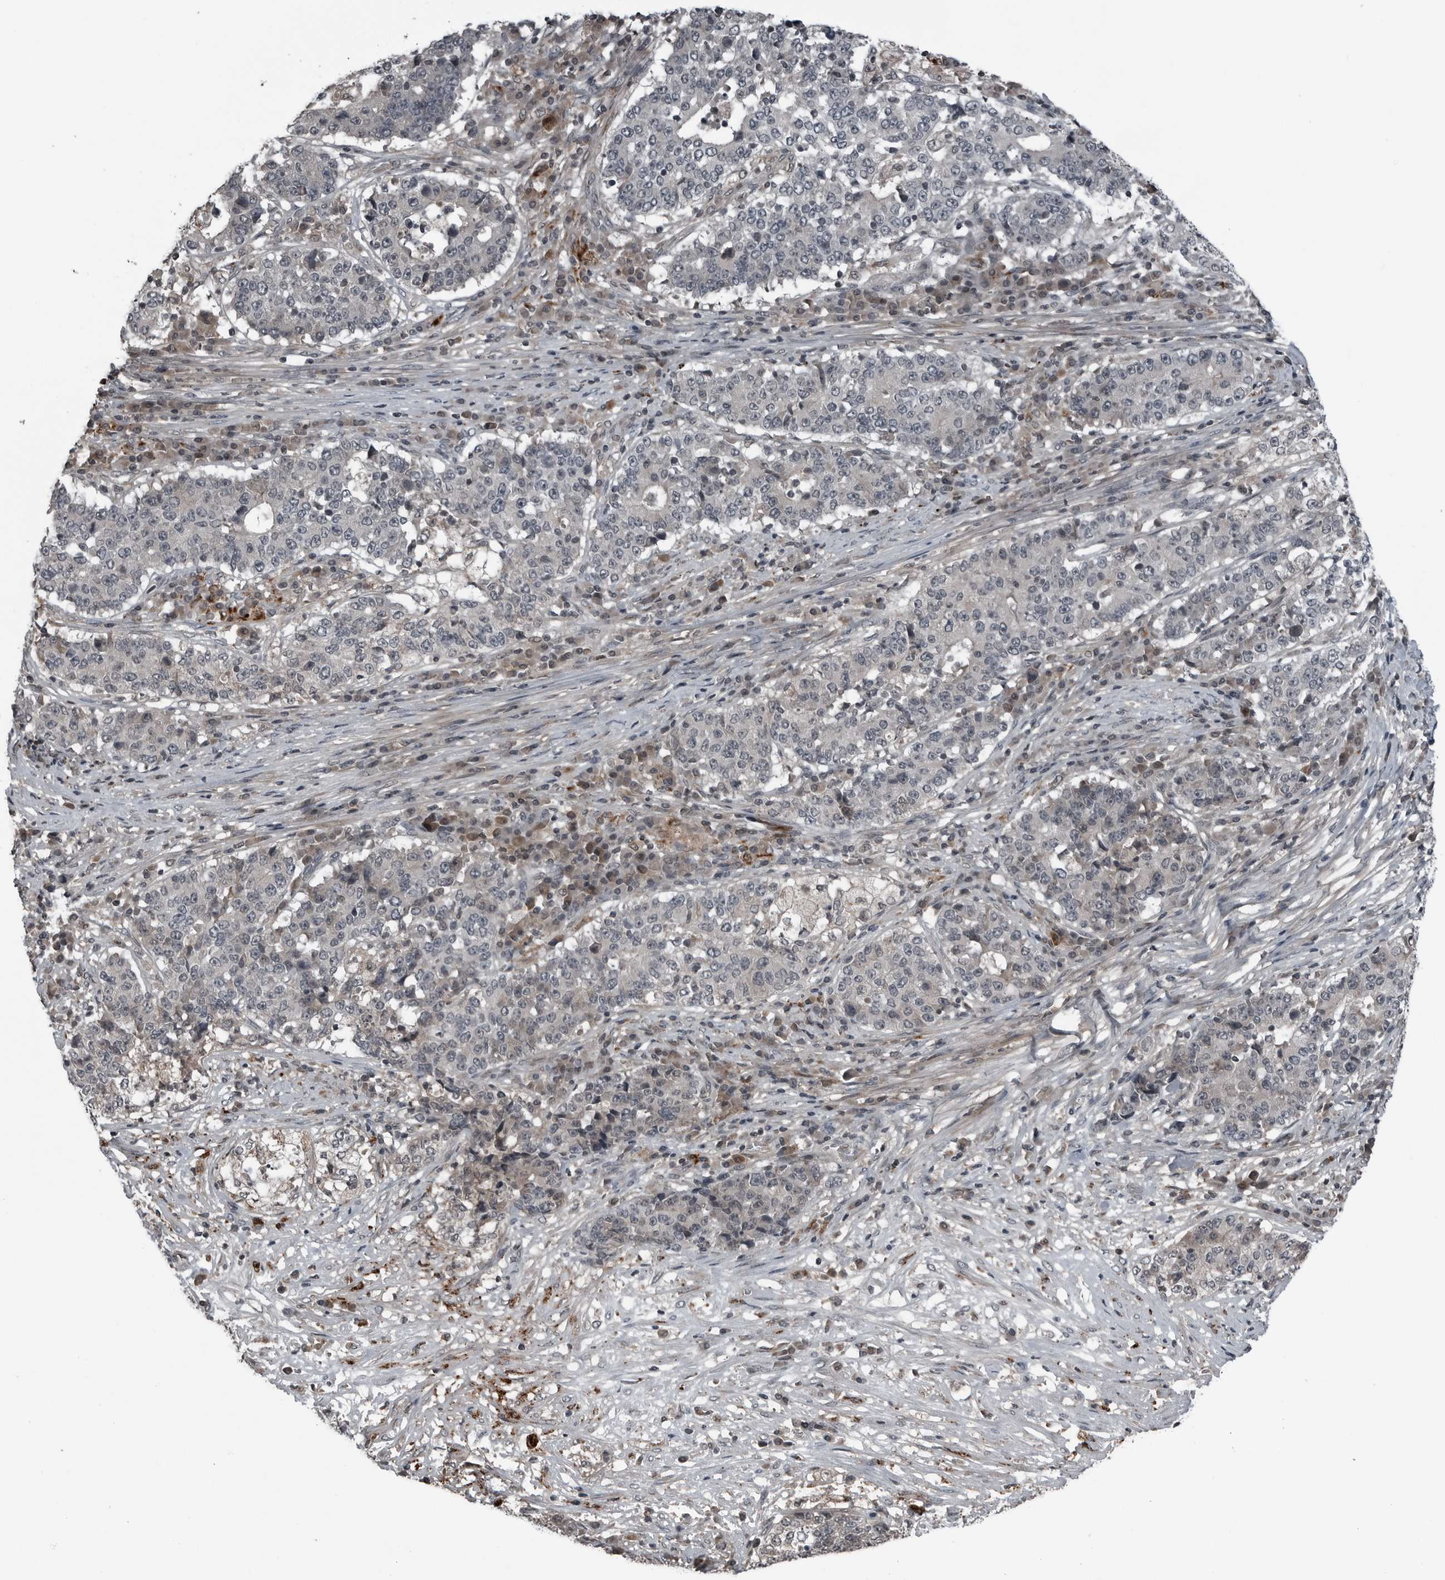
{"staining": {"intensity": "negative", "quantity": "none", "location": "none"}, "tissue": "stomach cancer", "cell_type": "Tumor cells", "image_type": "cancer", "snomed": [{"axis": "morphology", "description": "Adenocarcinoma, NOS"}, {"axis": "topography", "description": "Stomach"}], "caption": "Immunohistochemical staining of stomach cancer shows no significant staining in tumor cells. (Stains: DAB IHC with hematoxylin counter stain, Microscopy: brightfield microscopy at high magnification).", "gene": "GAK", "patient": {"sex": "male", "age": 59}}